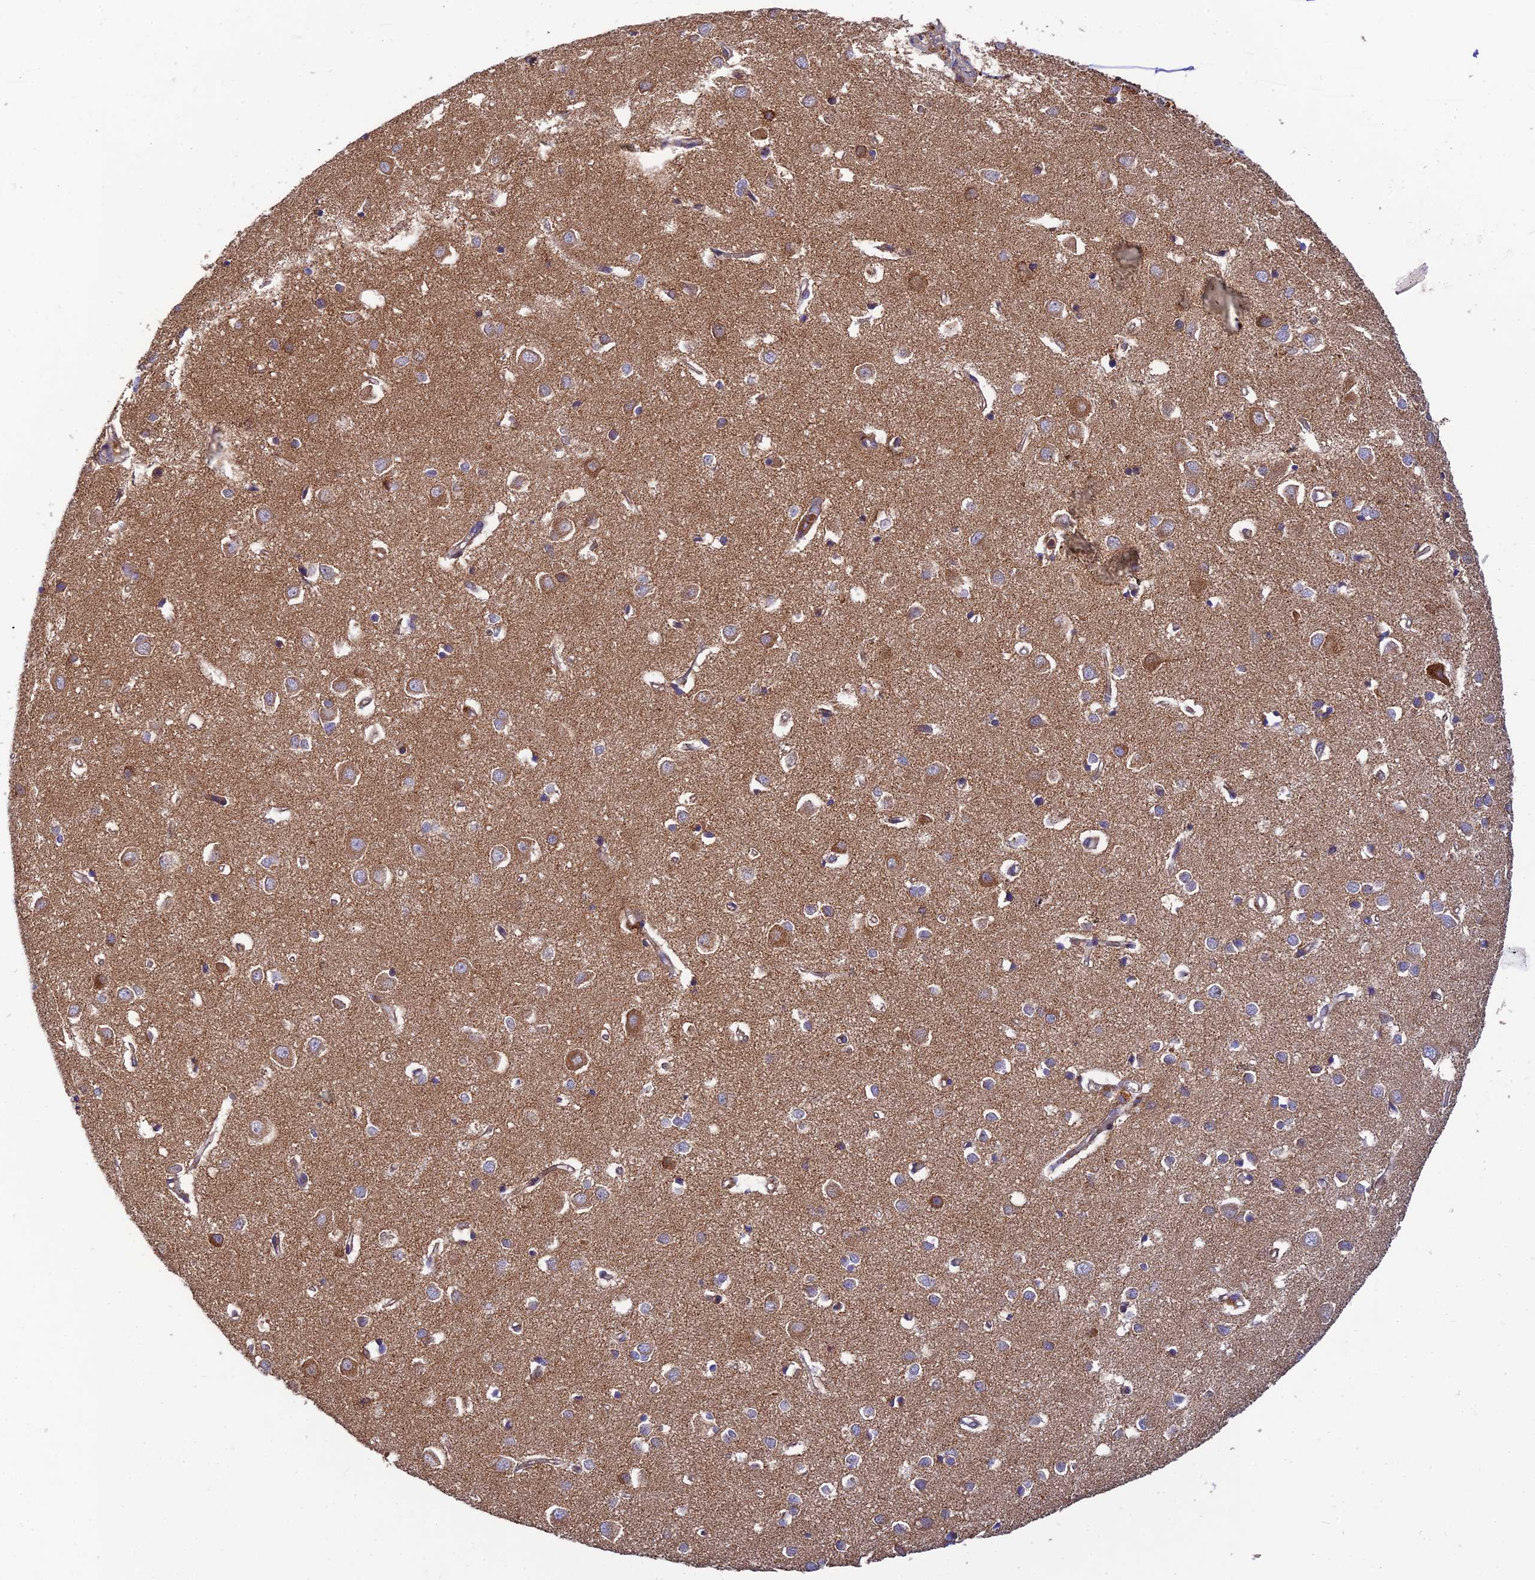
{"staining": {"intensity": "weak", "quantity": "25%-75%", "location": "cytoplasmic/membranous"}, "tissue": "cerebral cortex", "cell_type": "Endothelial cells", "image_type": "normal", "snomed": [{"axis": "morphology", "description": "Normal tissue, NOS"}, {"axis": "topography", "description": "Cerebral cortex"}], "caption": "Immunohistochemical staining of benign human cerebral cortex reveals 25%-75% levels of weak cytoplasmic/membranous protein positivity in about 25%-75% of endothelial cells.", "gene": "PODNL1", "patient": {"sex": "female", "age": 64}}